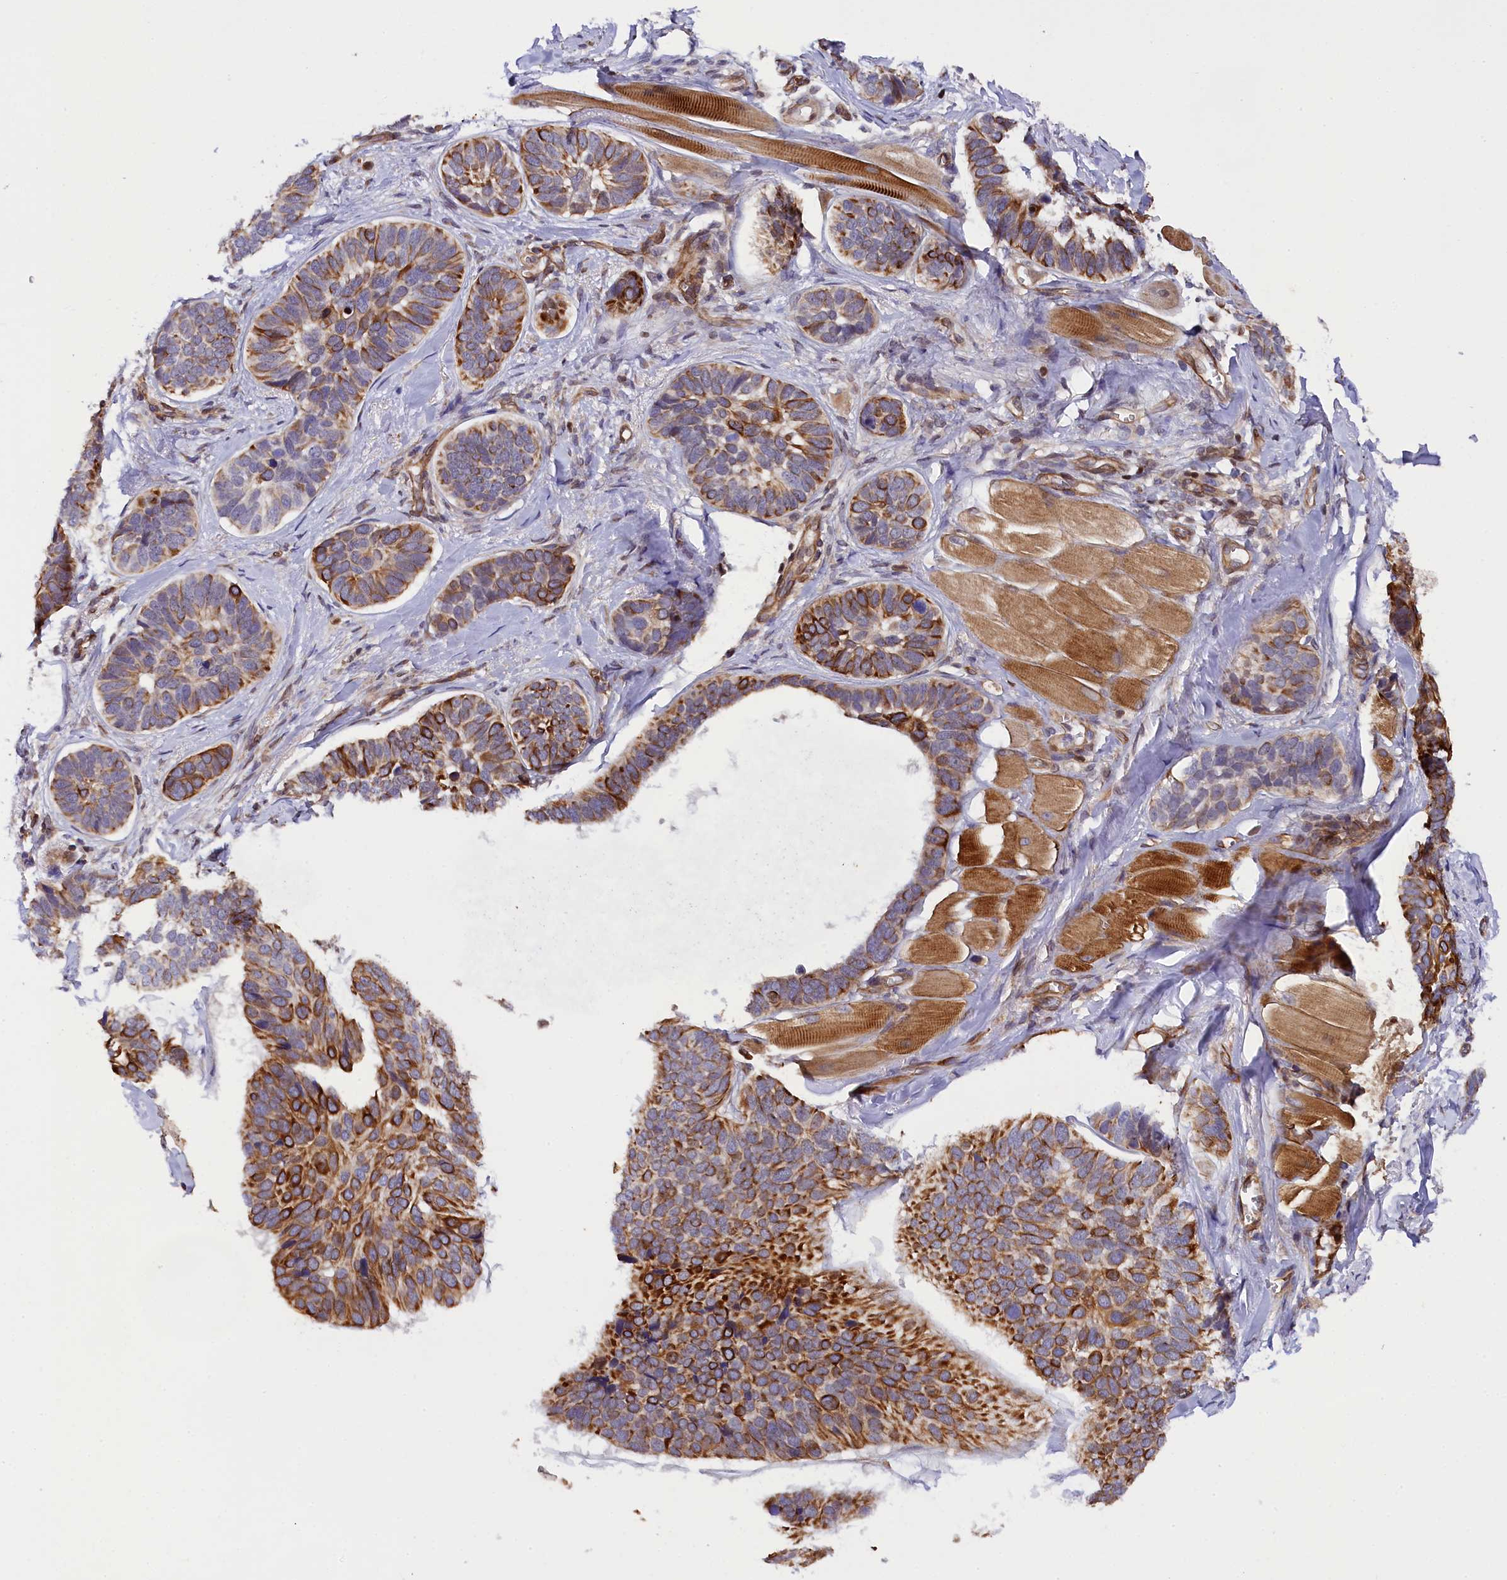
{"staining": {"intensity": "strong", "quantity": "25%-75%", "location": "cytoplasmic/membranous"}, "tissue": "skin cancer", "cell_type": "Tumor cells", "image_type": "cancer", "snomed": [{"axis": "morphology", "description": "Basal cell carcinoma"}, {"axis": "topography", "description": "Skin"}], "caption": "Protein analysis of basal cell carcinoma (skin) tissue exhibits strong cytoplasmic/membranous expression in approximately 25%-75% of tumor cells.", "gene": "SP4", "patient": {"sex": "male", "age": 62}}